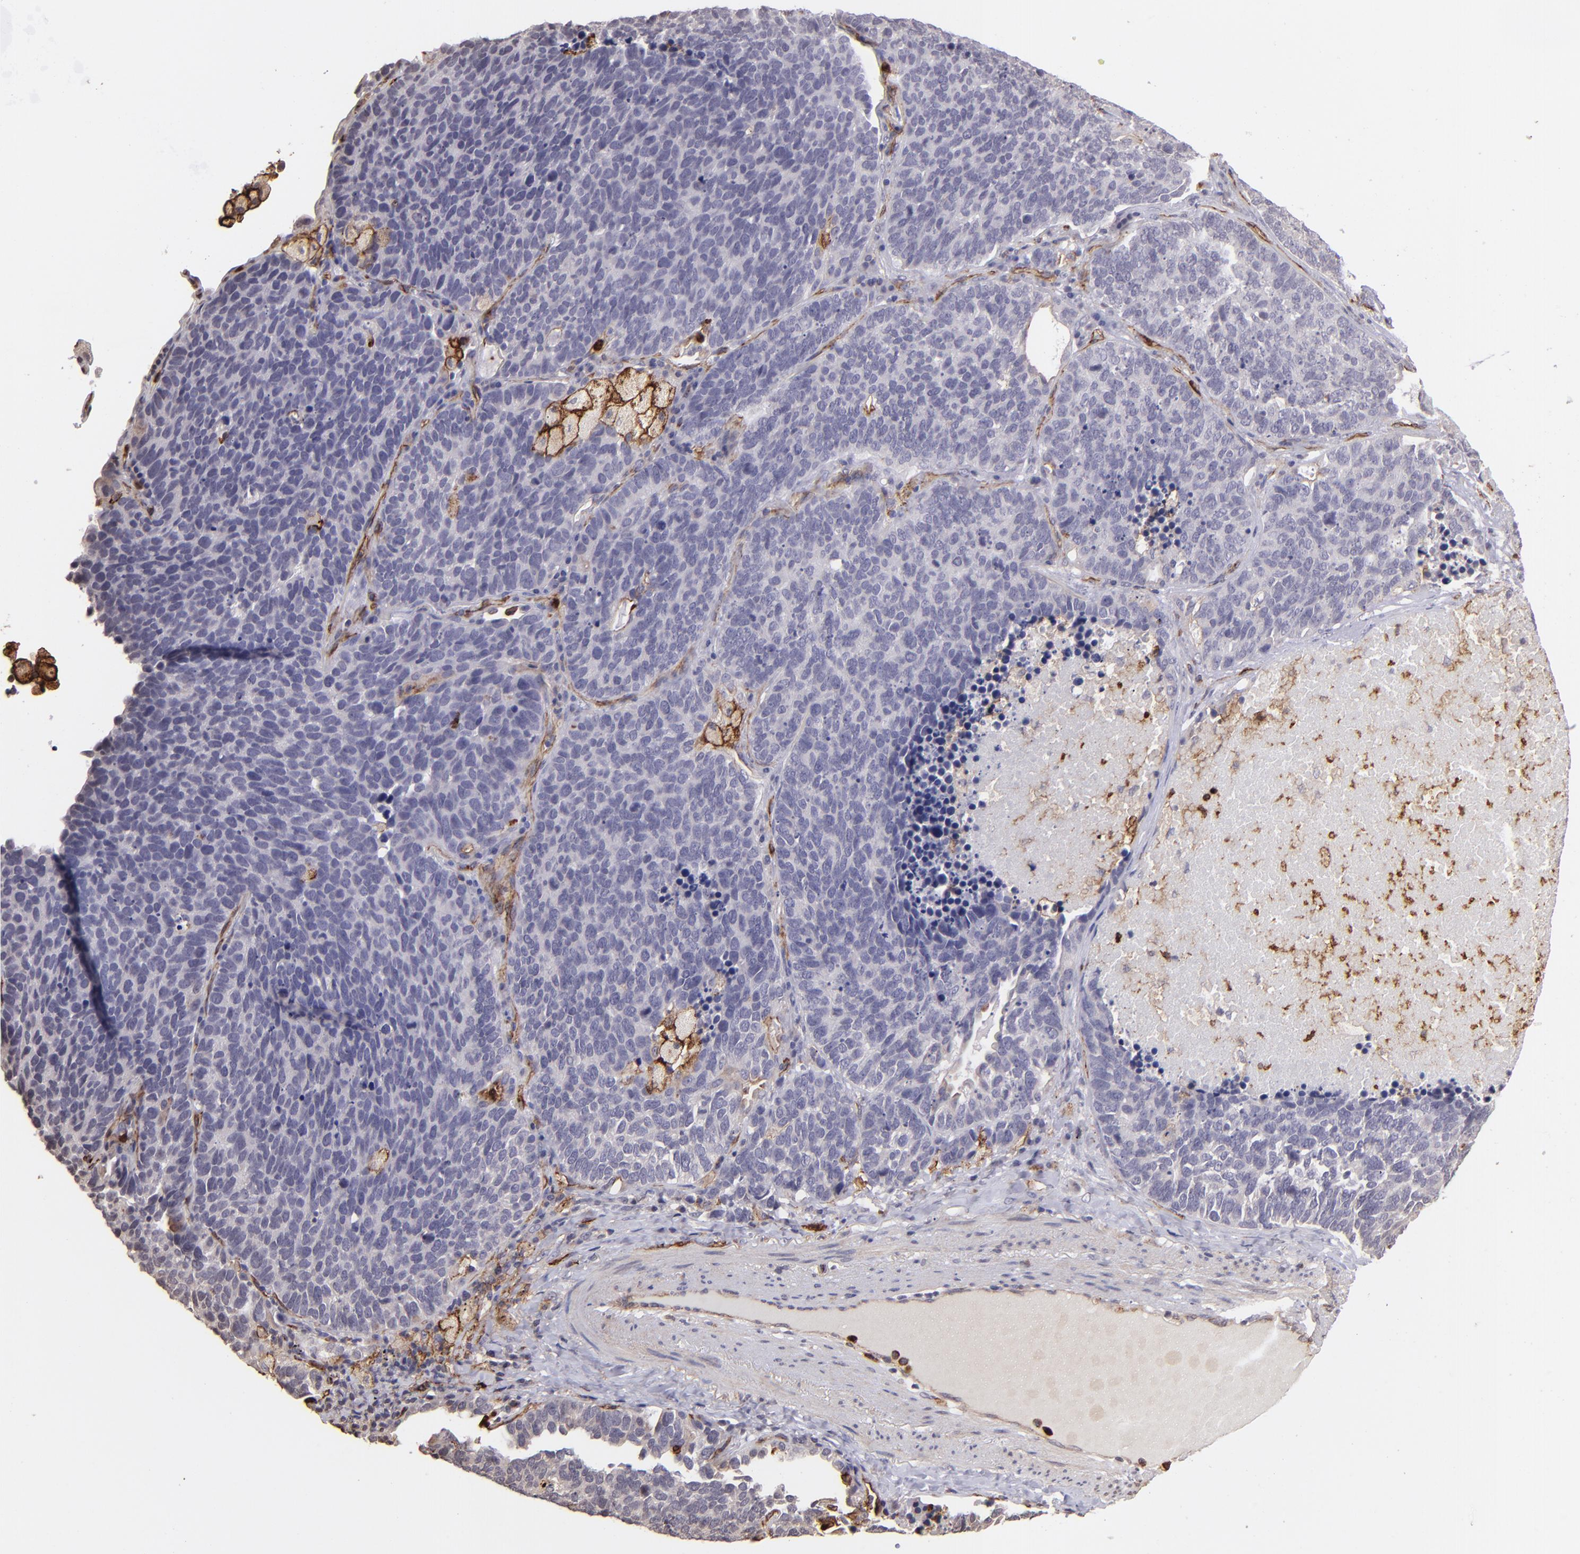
{"staining": {"intensity": "negative", "quantity": "none", "location": "none"}, "tissue": "lung cancer", "cell_type": "Tumor cells", "image_type": "cancer", "snomed": [{"axis": "morphology", "description": "Neoplasm, malignant, NOS"}, {"axis": "topography", "description": "Lung"}], "caption": "Human lung malignant neoplasm stained for a protein using immunohistochemistry demonstrates no positivity in tumor cells.", "gene": "DYSF", "patient": {"sex": "female", "age": 75}}